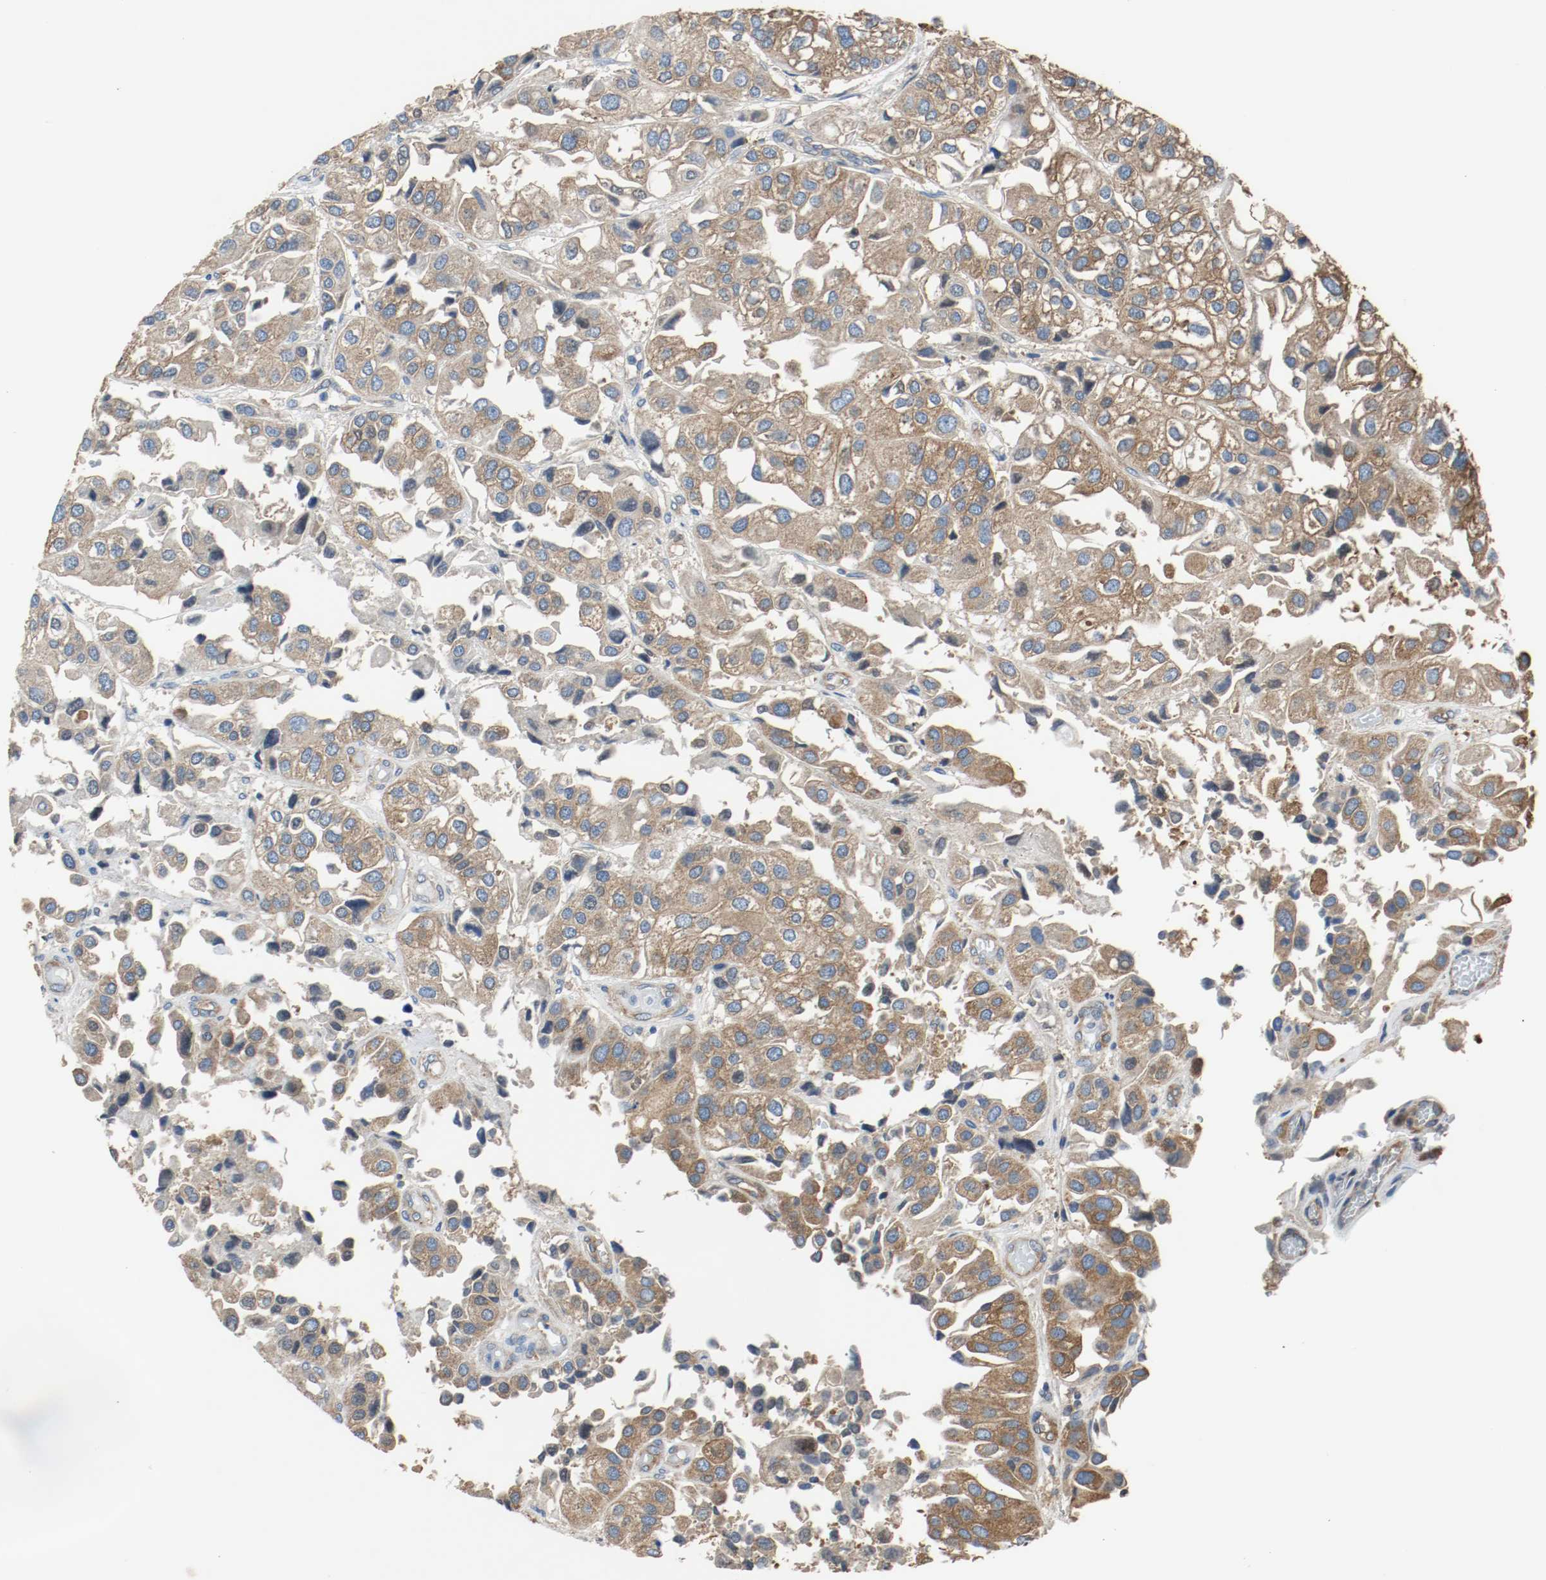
{"staining": {"intensity": "strong", "quantity": ">75%", "location": "cytoplasmic/membranous"}, "tissue": "urothelial cancer", "cell_type": "Tumor cells", "image_type": "cancer", "snomed": [{"axis": "morphology", "description": "Urothelial carcinoma, High grade"}, {"axis": "topography", "description": "Urinary bladder"}], "caption": "The micrograph exhibits immunohistochemical staining of urothelial cancer. There is strong cytoplasmic/membranous expression is present in about >75% of tumor cells.", "gene": "TUBA3D", "patient": {"sex": "female", "age": 64}}